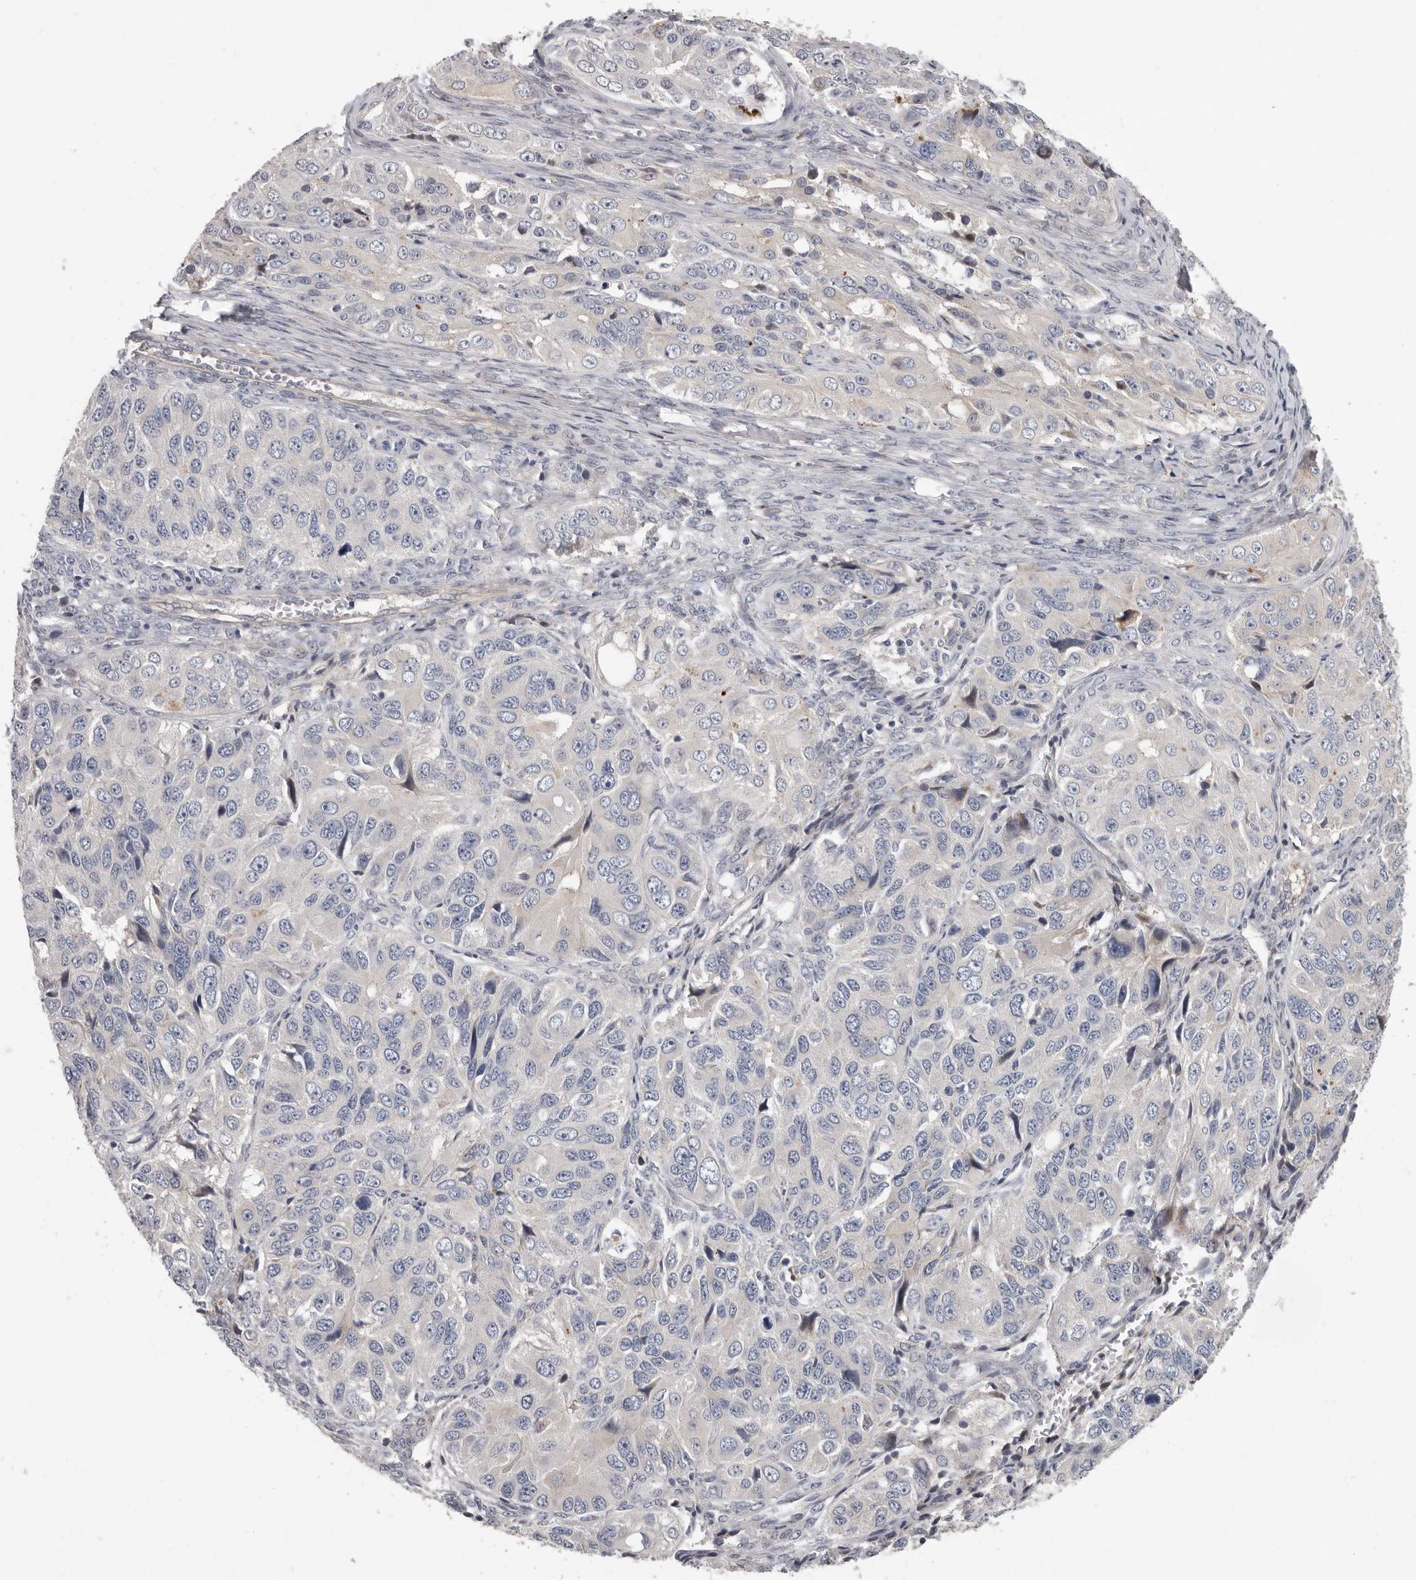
{"staining": {"intensity": "negative", "quantity": "none", "location": "none"}, "tissue": "ovarian cancer", "cell_type": "Tumor cells", "image_type": "cancer", "snomed": [{"axis": "morphology", "description": "Carcinoma, endometroid"}, {"axis": "topography", "description": "Ovary"}], "caption": "Tumor cells show no significant expression in endometroid carcinoma (ovarian).", "gene": "ATXN3L", "patient": {"sex": "female", "age": 51}}